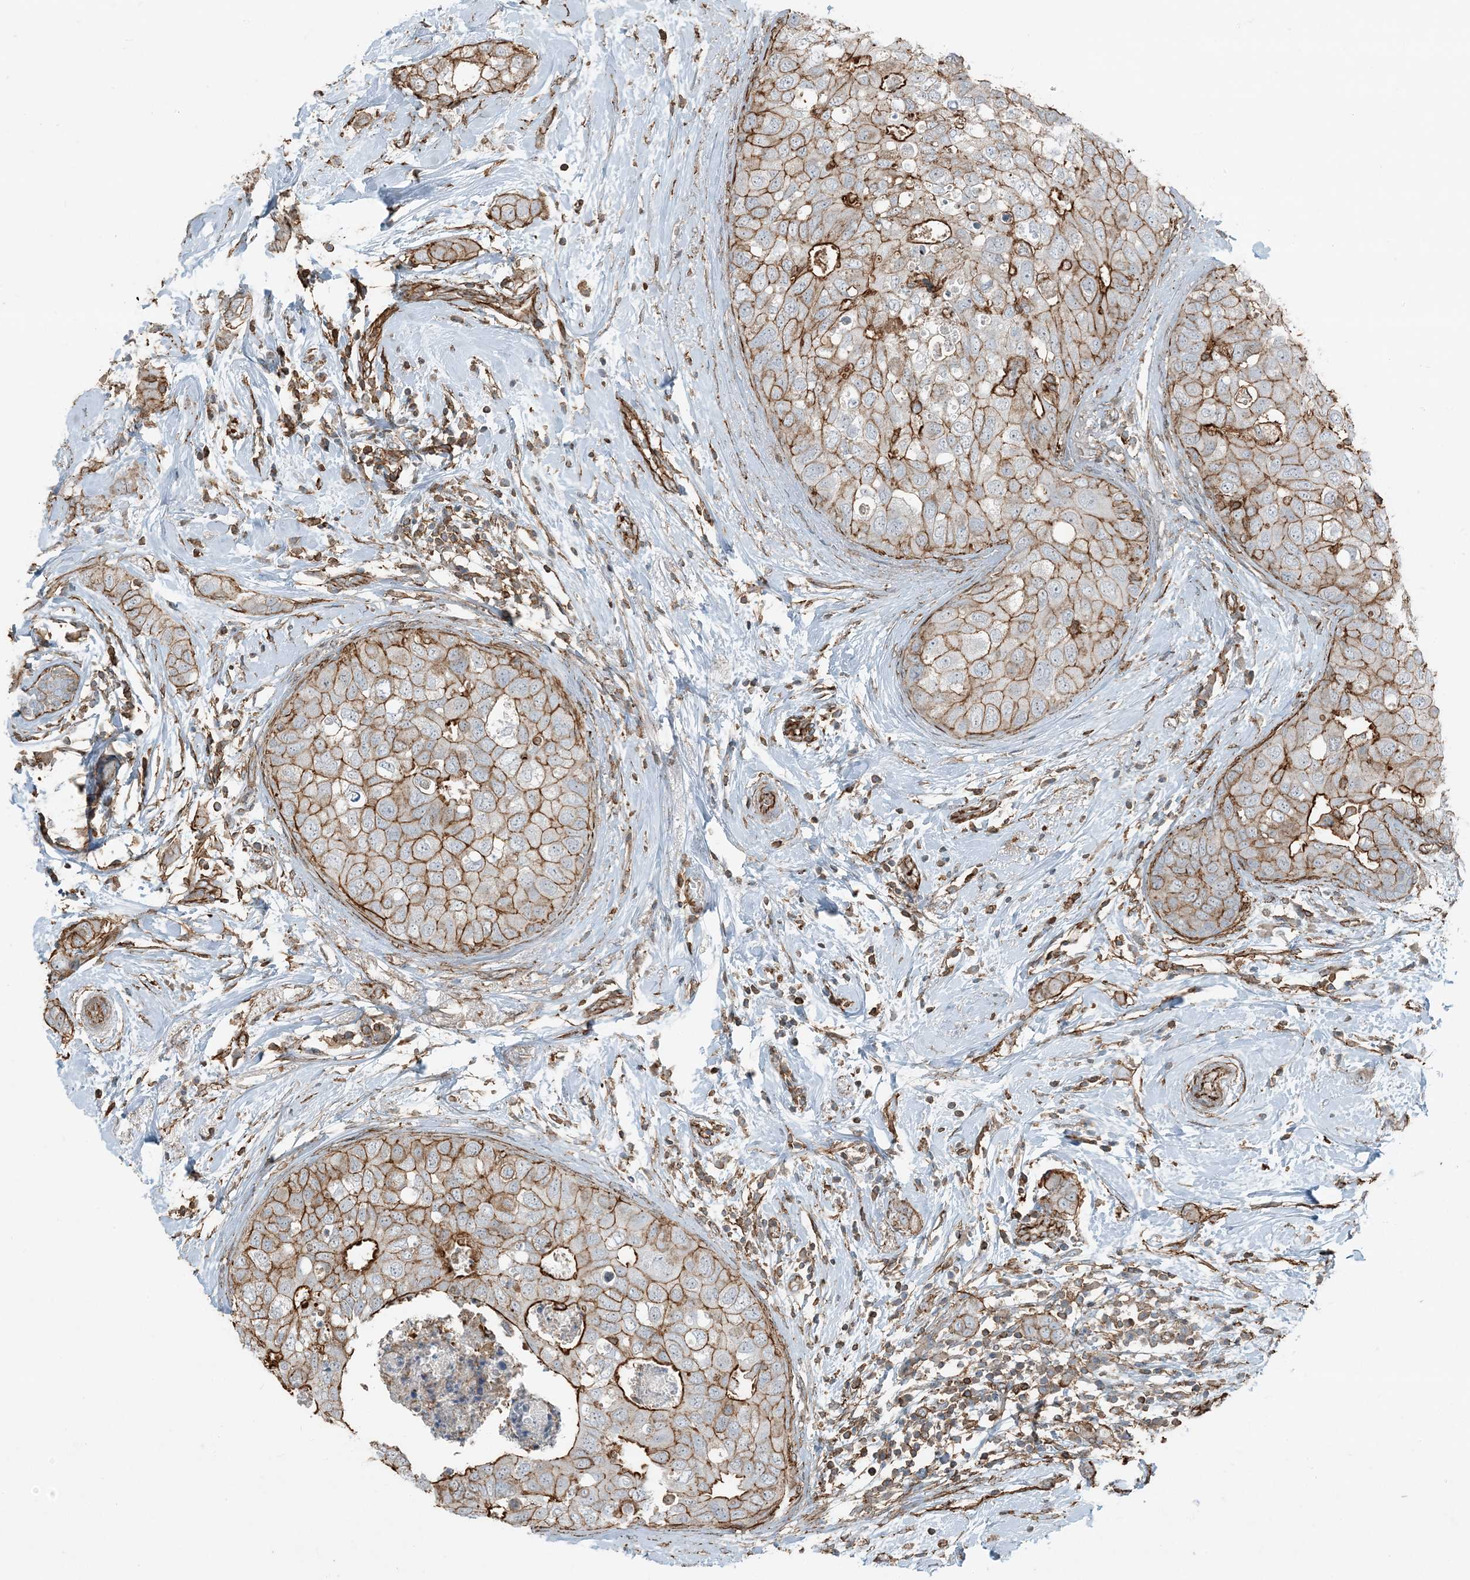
{"staining": {"intensity": "strong", "quantity": "25%-75%", "location": "cytoplasmic/membranous"}, "tissue": "breast cancer", "cell_type": "Tumor cells", "image_type": "cancer", "snomed": [{"axis": "morphology", "description": "Duct carcinoma"}, {"axis": "topography", "description": "Breast"}], "caption": "Immunohistochemistry (IHC) photomicrograph of human breast cancer (intraductal carcinoma) stained for a protein (brown), which demonstrates high levels of strong cytoplasmic/membranous positivity in about 25%-75% of tumor cells.", "gene": "APOBEC3C", "patient": {"sex": "female", "age": 50}}